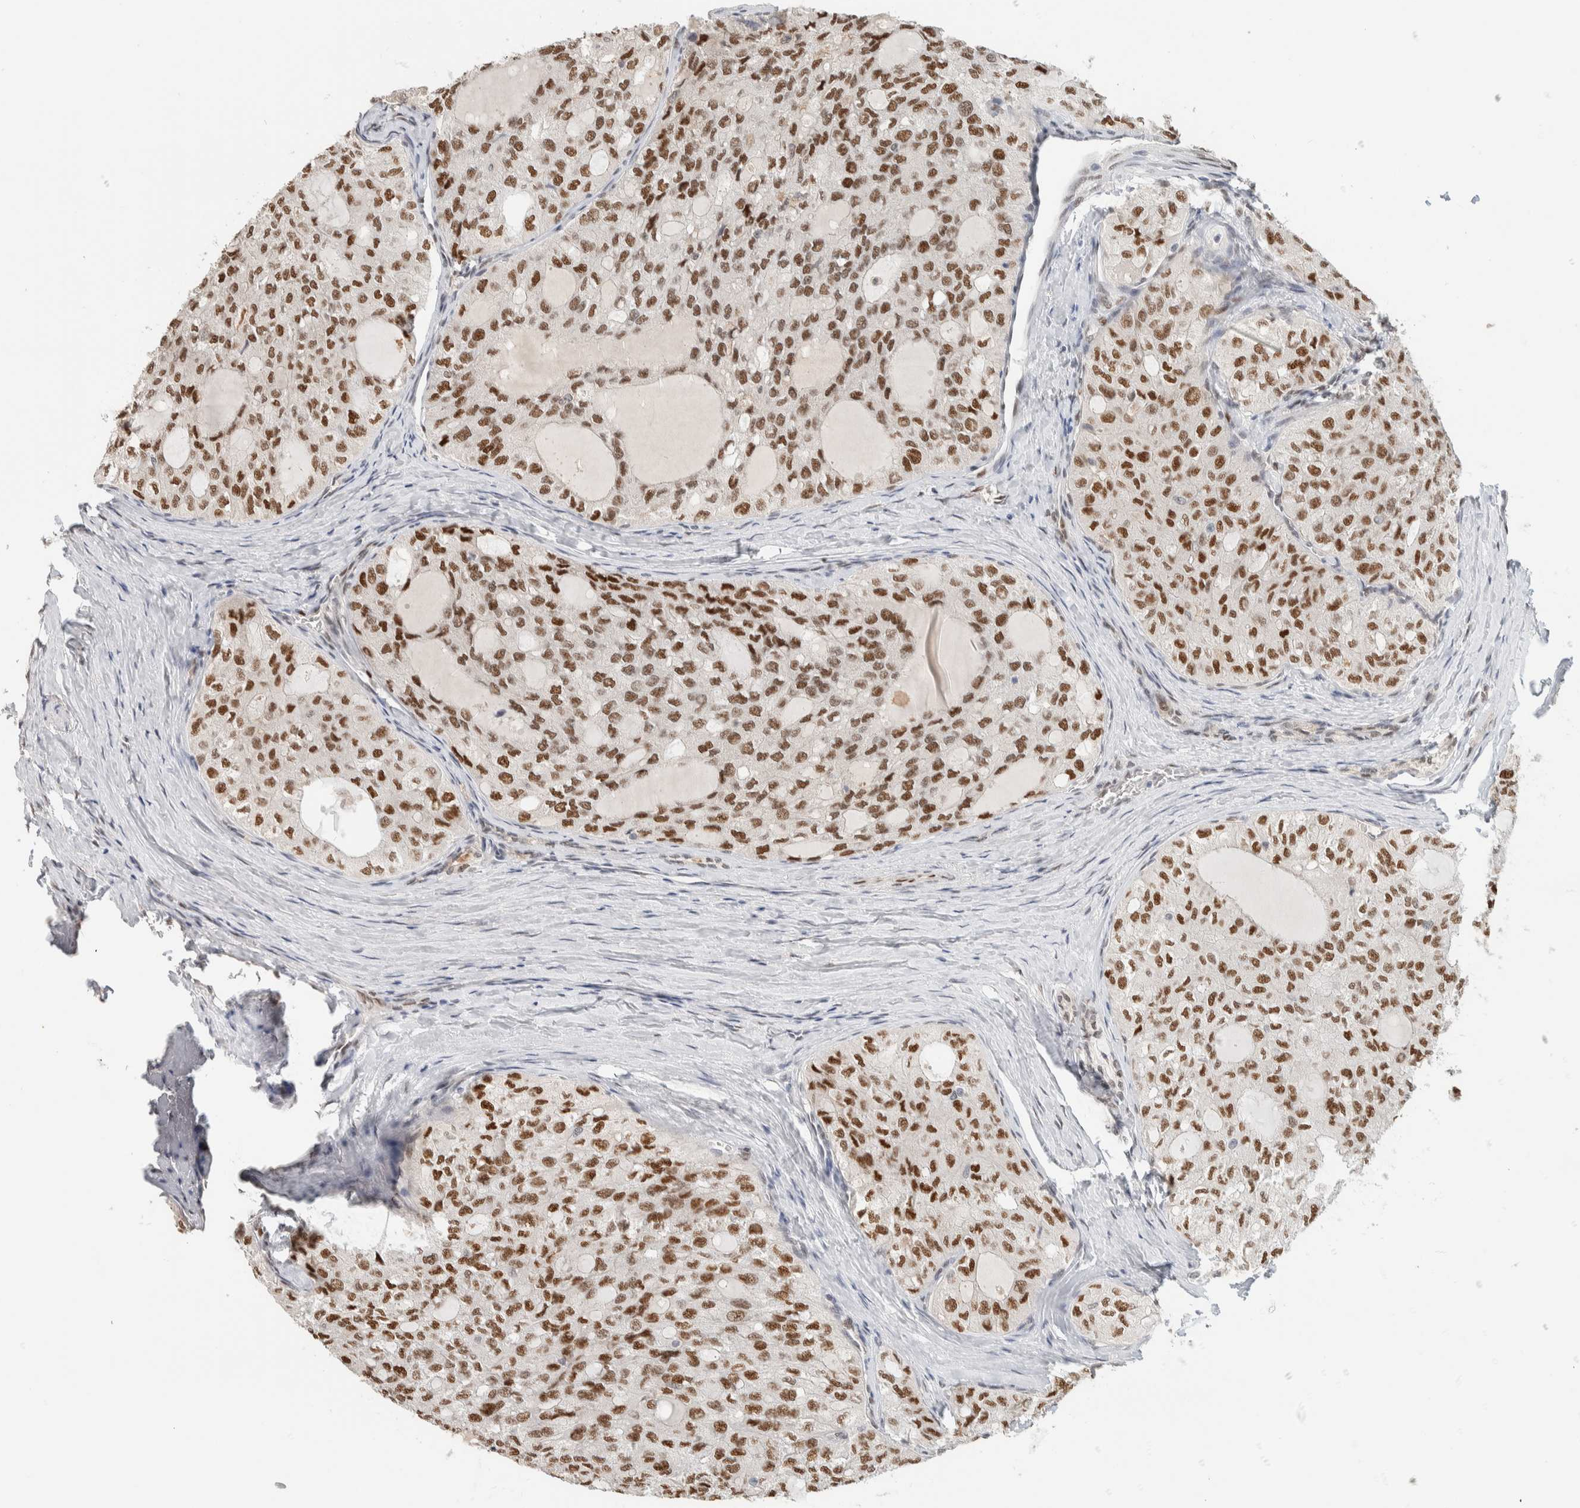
{"staining": {"intensity": "moderate", "quantity": ">75%", "location": "nuclear"}, "tissue": "thyroid cancer", "cell_type": "Tumor cells", "image_type": "cancer", "snomed": [{"axis": "morphology", "description": "Follicular adenoma carcinoma, NOS"}, {"axis": "topography", "description": "Thyroid gland"}], "caption": "A histopathology image showing moderate nuclear expression in about >75% of tumor cells in thyroid cancer, as visualized by brown immunohistochemical staining.", "gene": "PUS7", "patient": {"sex": "male", "age": 75}}